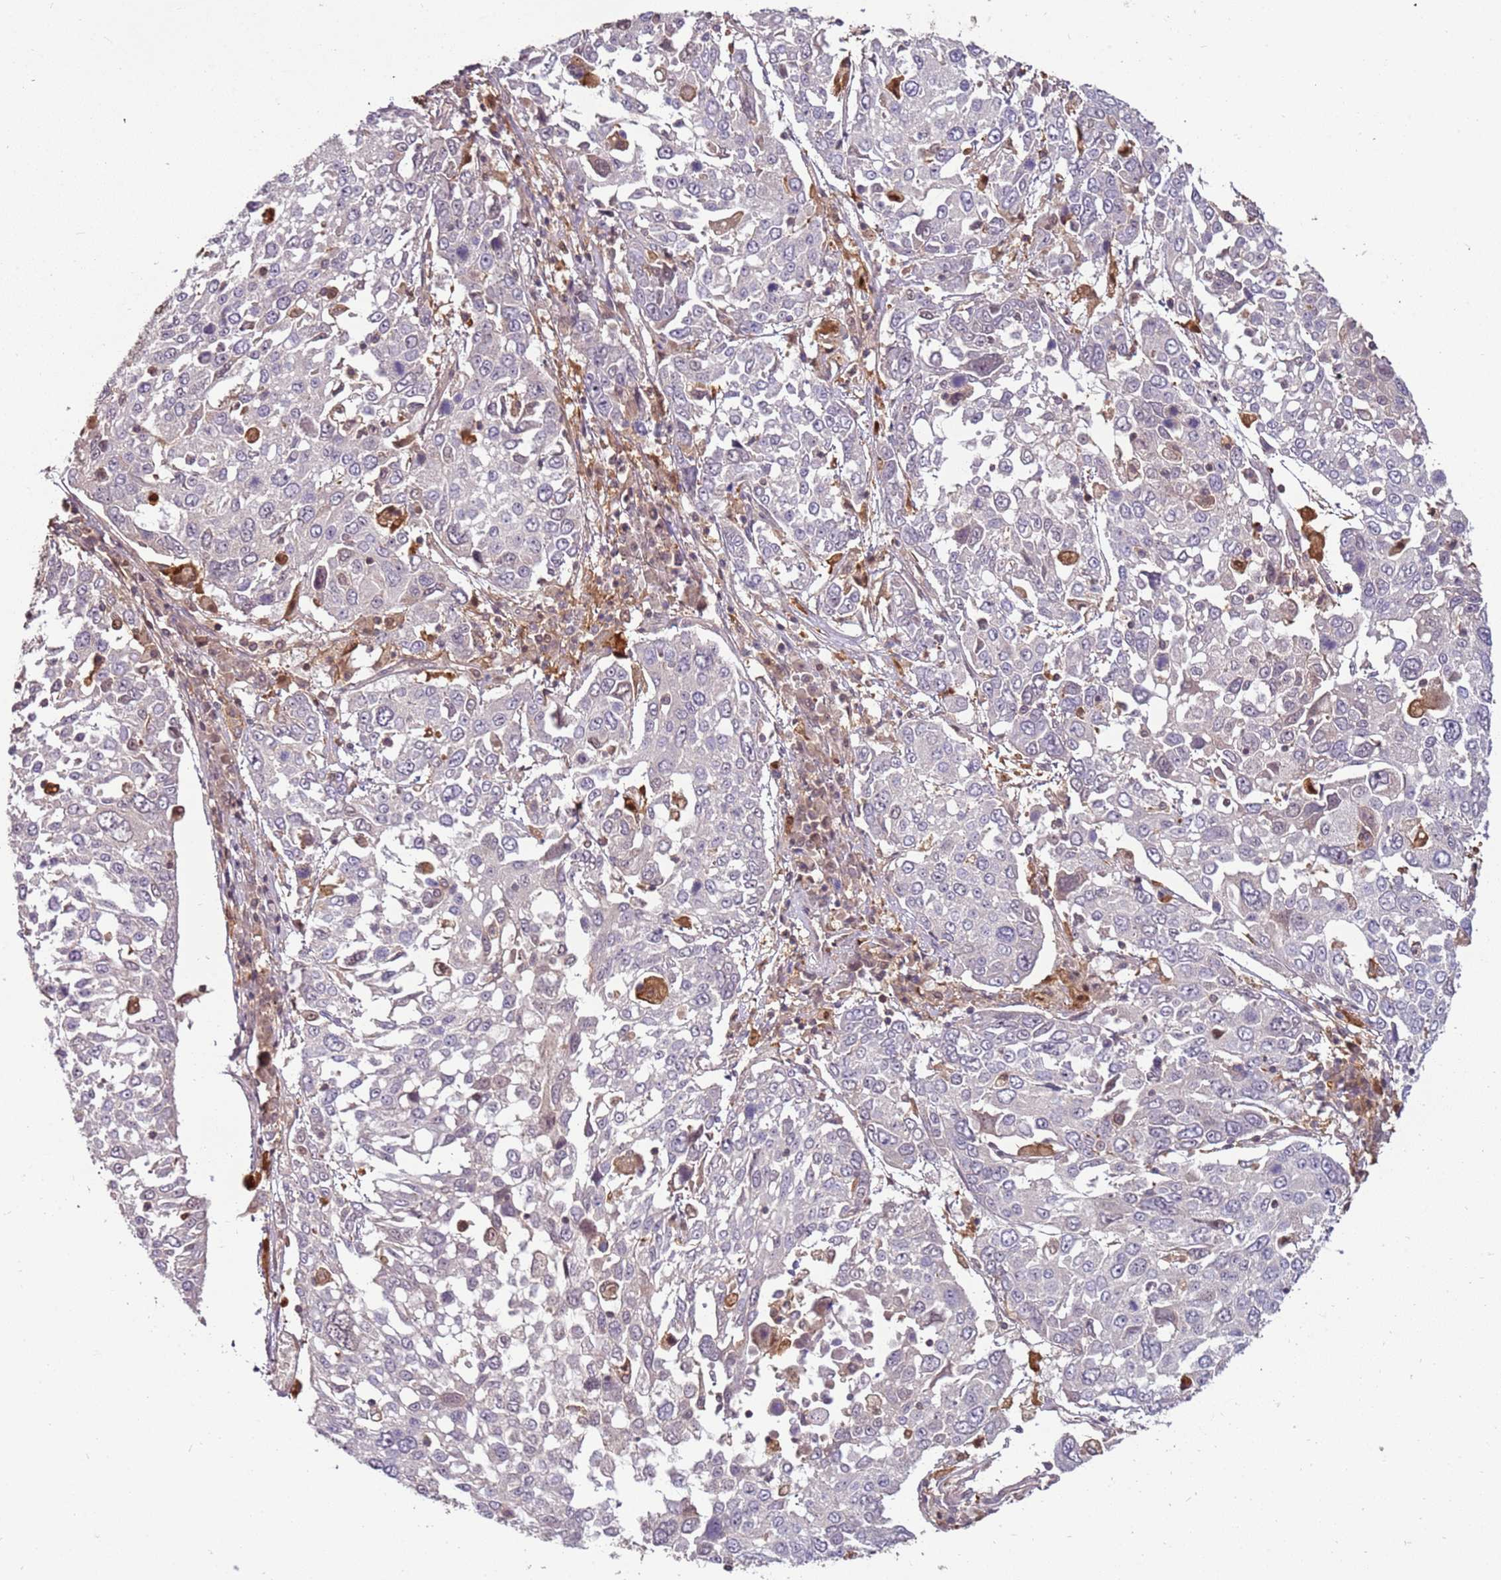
{"staining": {"intensity": "negative", "quantity": "none", "location": "none"}, "tissue": "lung cancer", "cell_type": "Tumor cells", "image_type": "cancer", "snomed": [{"axis": "morphology", "description": "Squamous cell carcinoma, NOS"}, {"axis": "topography", "description": "Lung"}], "caption": "Human lung cancer stained for a protein using IHC exhibits no staining in tumor cells.", "gene": "GSTO2", "patient": {"sex": "male", "age": 65}}